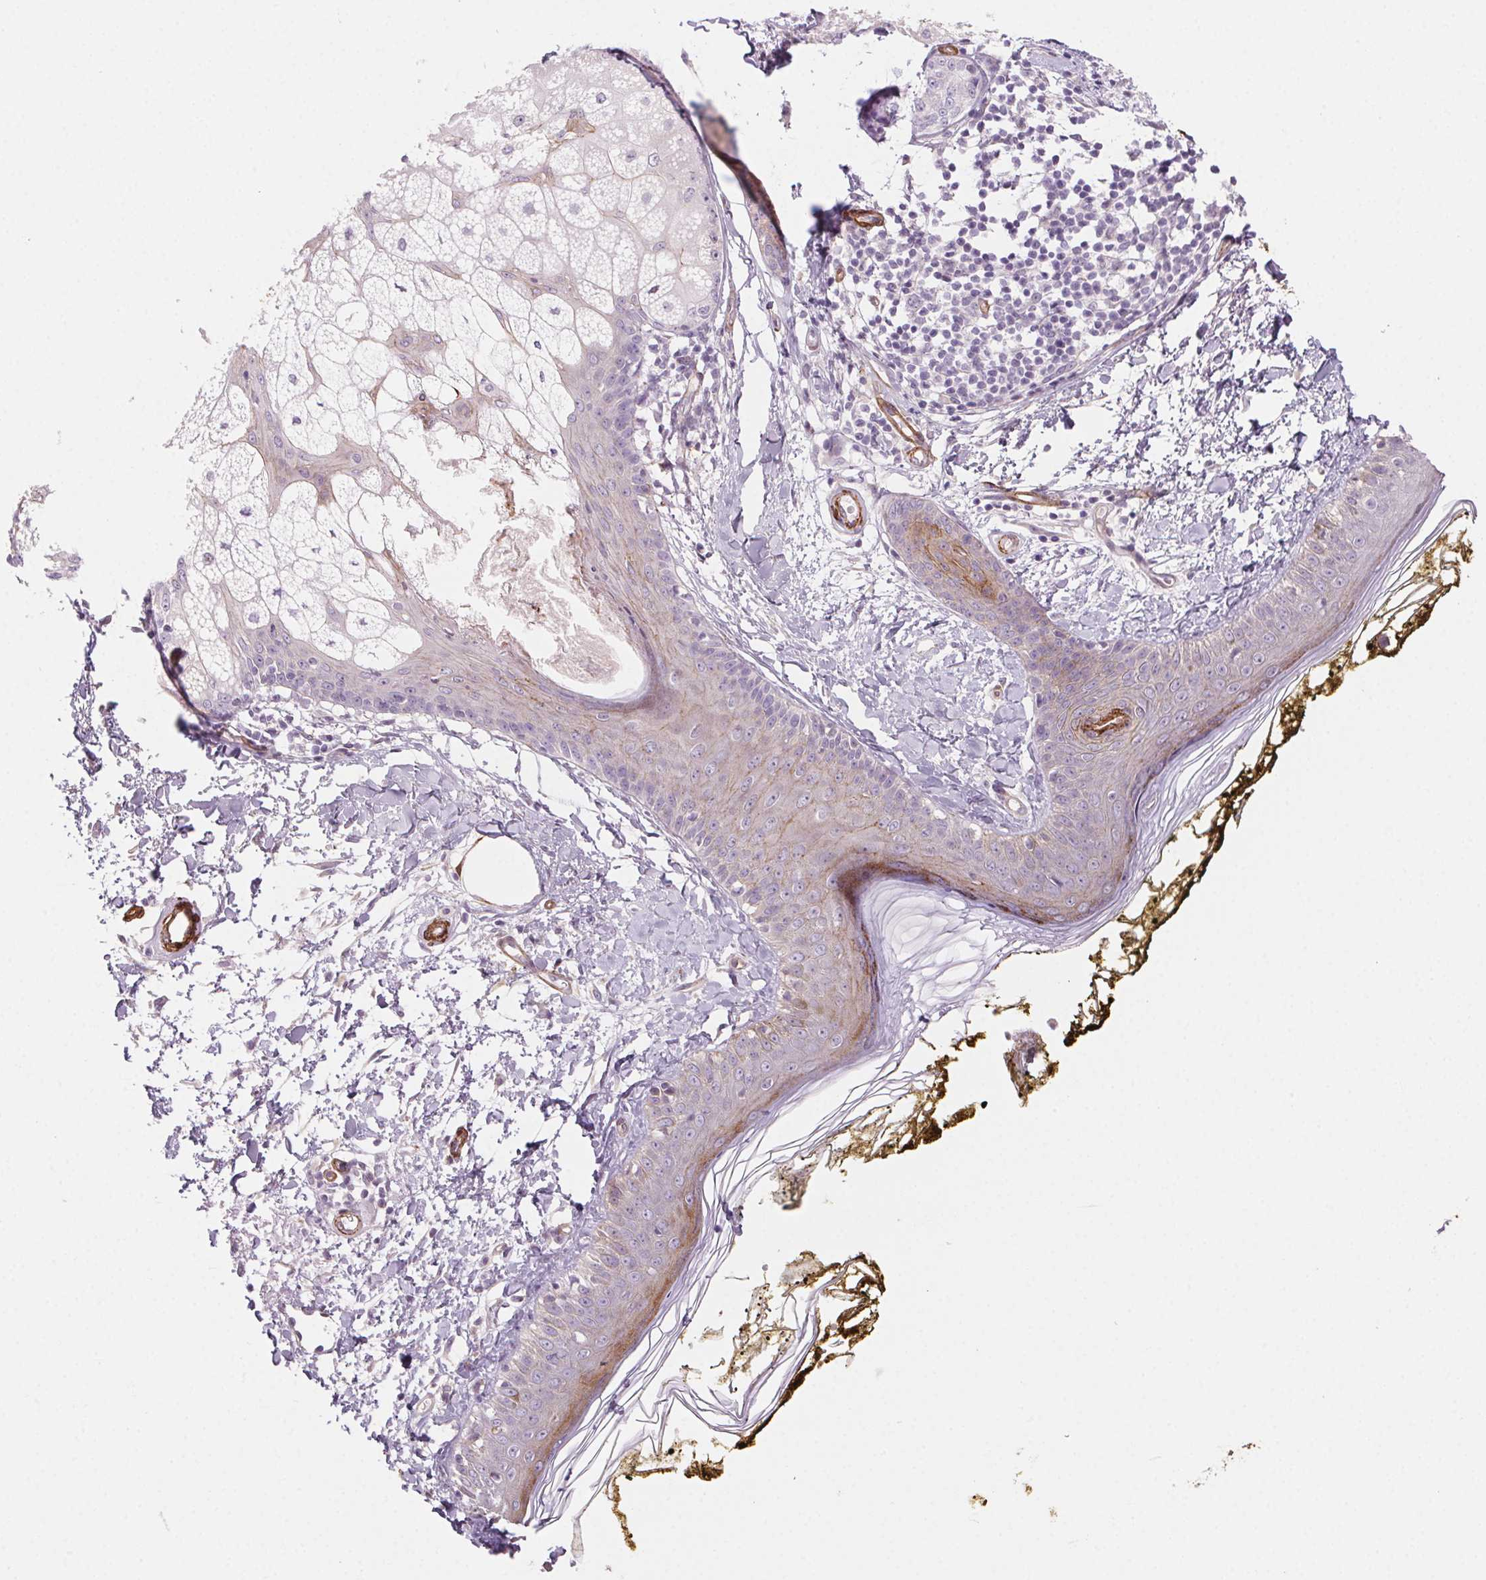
{"staining": {"intensity": "negative", "quantity": "none", "location": "none"}, "tissue": "skin", "cell_type": "Fibroblasts", "image_type": "normal", "snomed": [{"axis": "morphology", "description": "Normal tissue, NOS"}, {"axis": "topography", "description": "Skin"}], "caption": "Immunohistochemistry of unremarkable human skin demonstrates no expression in fibroblasts. (Stains: DAB immunohistochemistry with hematoxylin counter stain, Microscopy: brightfield microscopy at high magnification).", "gene": "GPX8", "patient": {"sex": "male", "age": 76}}